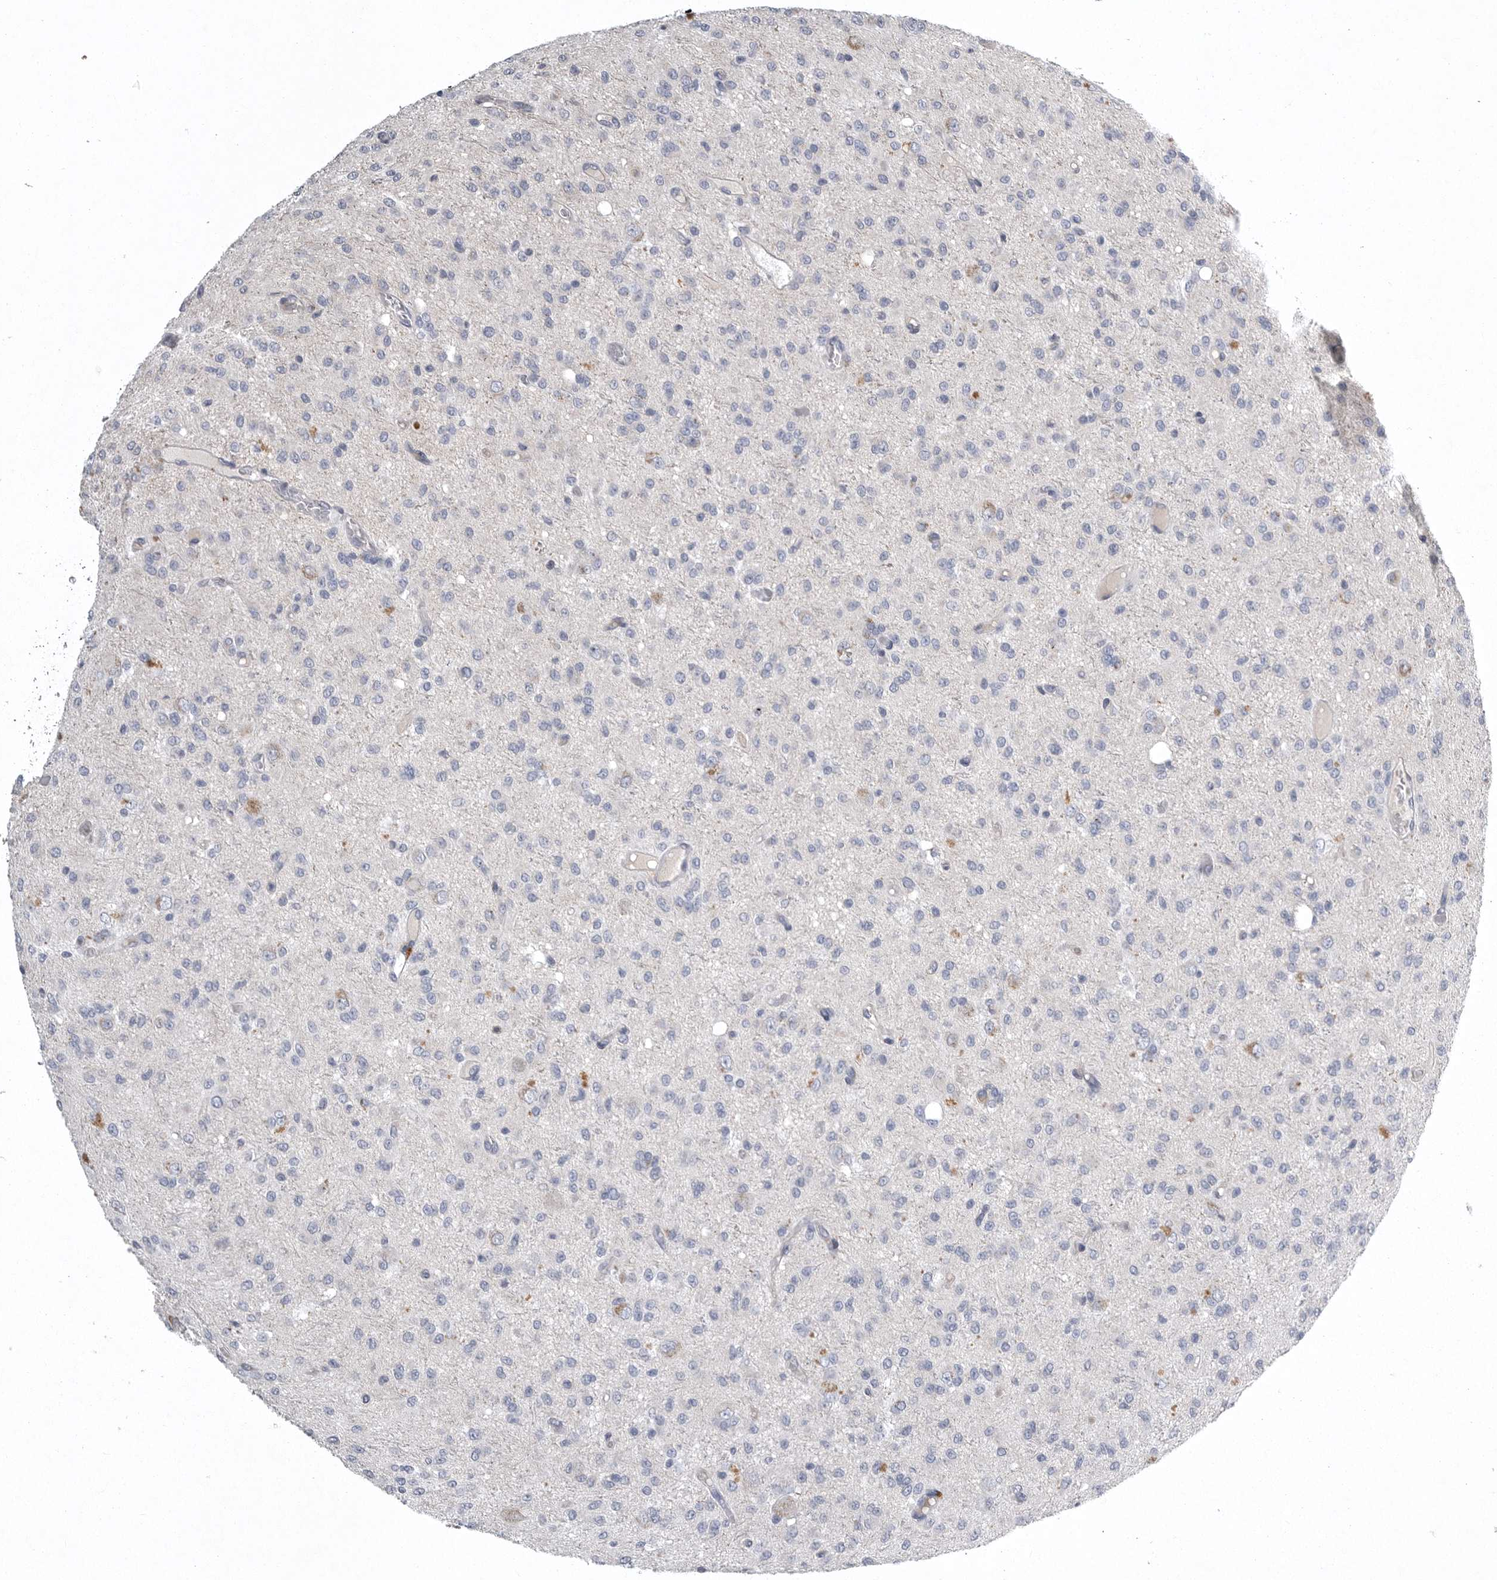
{"staining": {"intensity": "negative", "quantity": "none", "location": "none"}, "tissue": "glioma", "cell_type": "Tumor cells", "image_type": "cancer", "snomed": [{"axis": "morphology", "description": "Glioma, malignant, High grade"}, {"axis": "topography", "description": "Brain"}], "caption": "This is an immunohistochemistry (IHC) photomicrograph of malignant glioma (high-grade). There is no expression in tumor cells.", "gene": "CRP", "patient": {"sex": "female", "age": 59}}